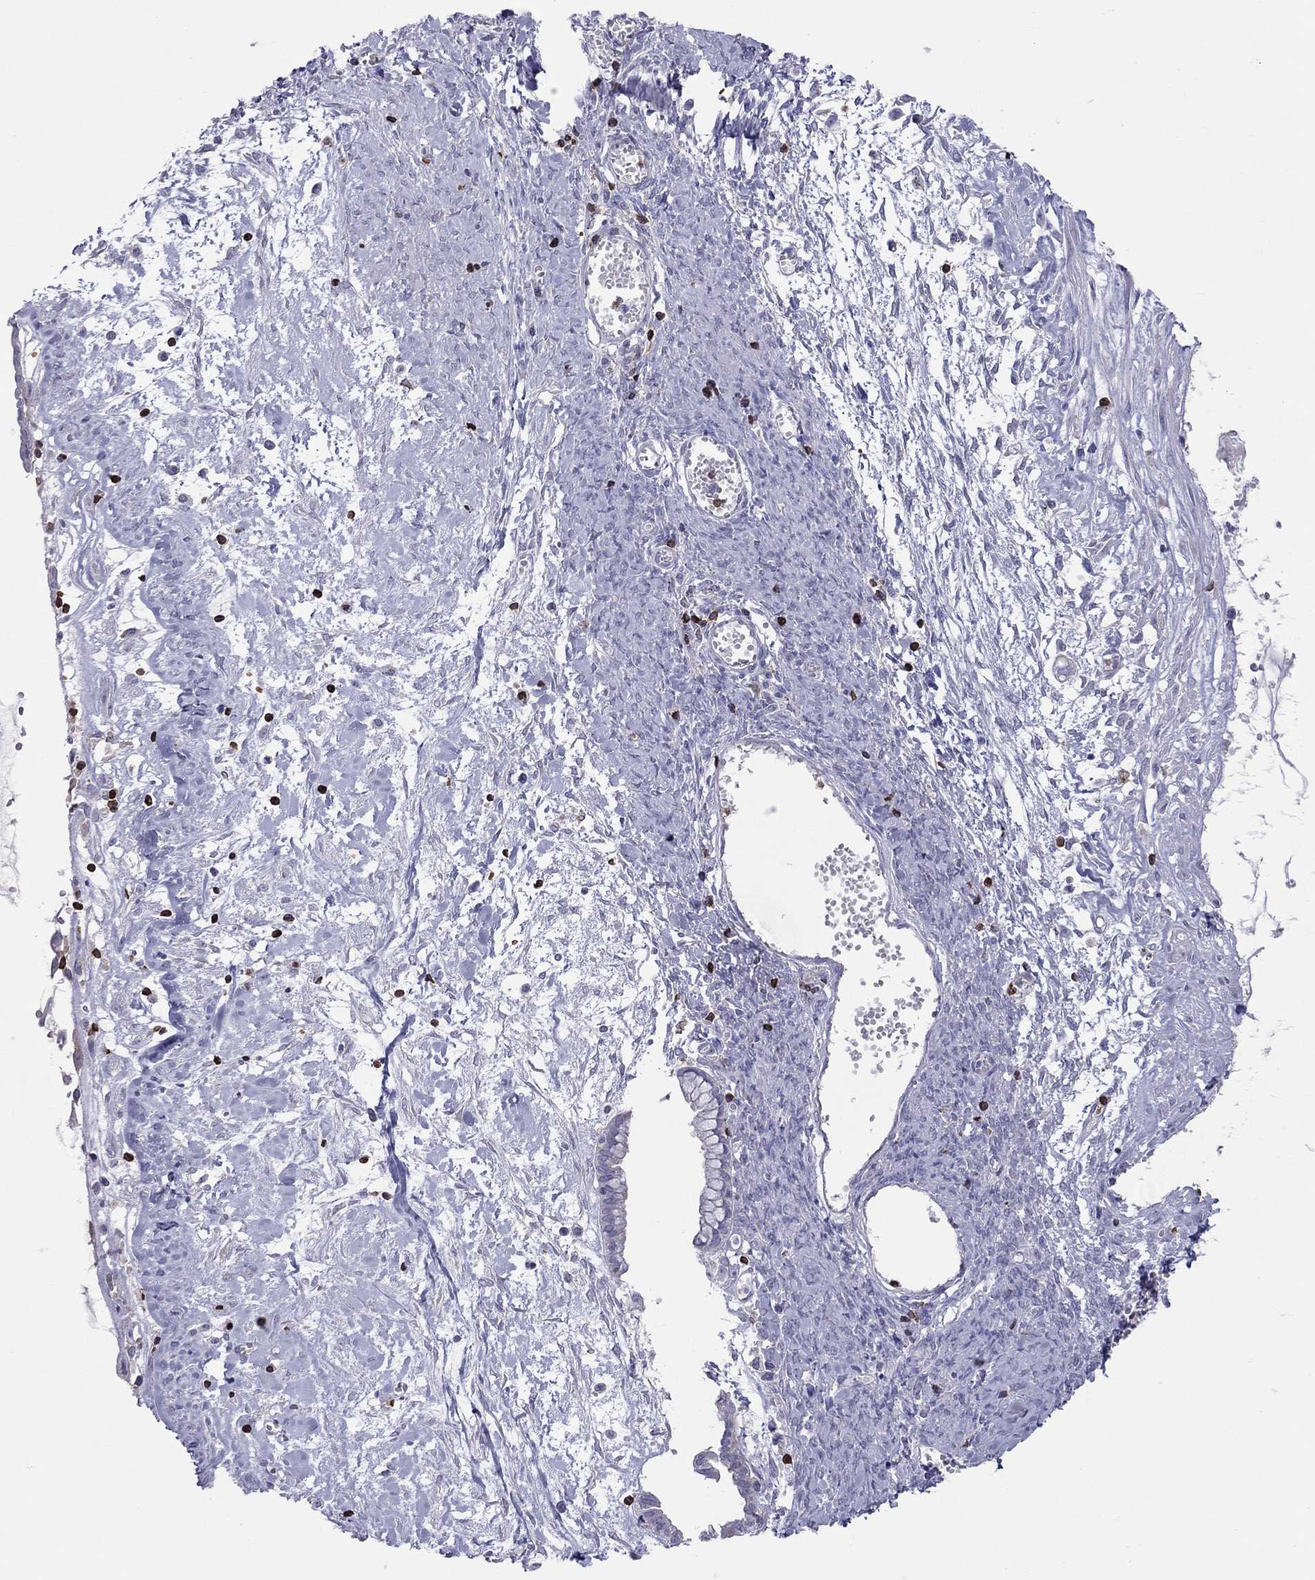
{"staining": {"intensity": "negative", "quantity": "none", "location": "none"}, "tissue": "ovarian cancer", "cell_type": "Tumor cells", "image_type": "cancer", "snomed": [{"axis": "morphology", "description": "Cystadenocarcinoma, mucinous, NOS"}, {"axis": "topography", "description": "Ovary"}], "caption": "The histopathology image displays no significant positivity in tumor cells of mucinous cystadenocarcinoma (ovarian).", "gene": "MND1", "patient": {"sex": "female", "age": 67}}